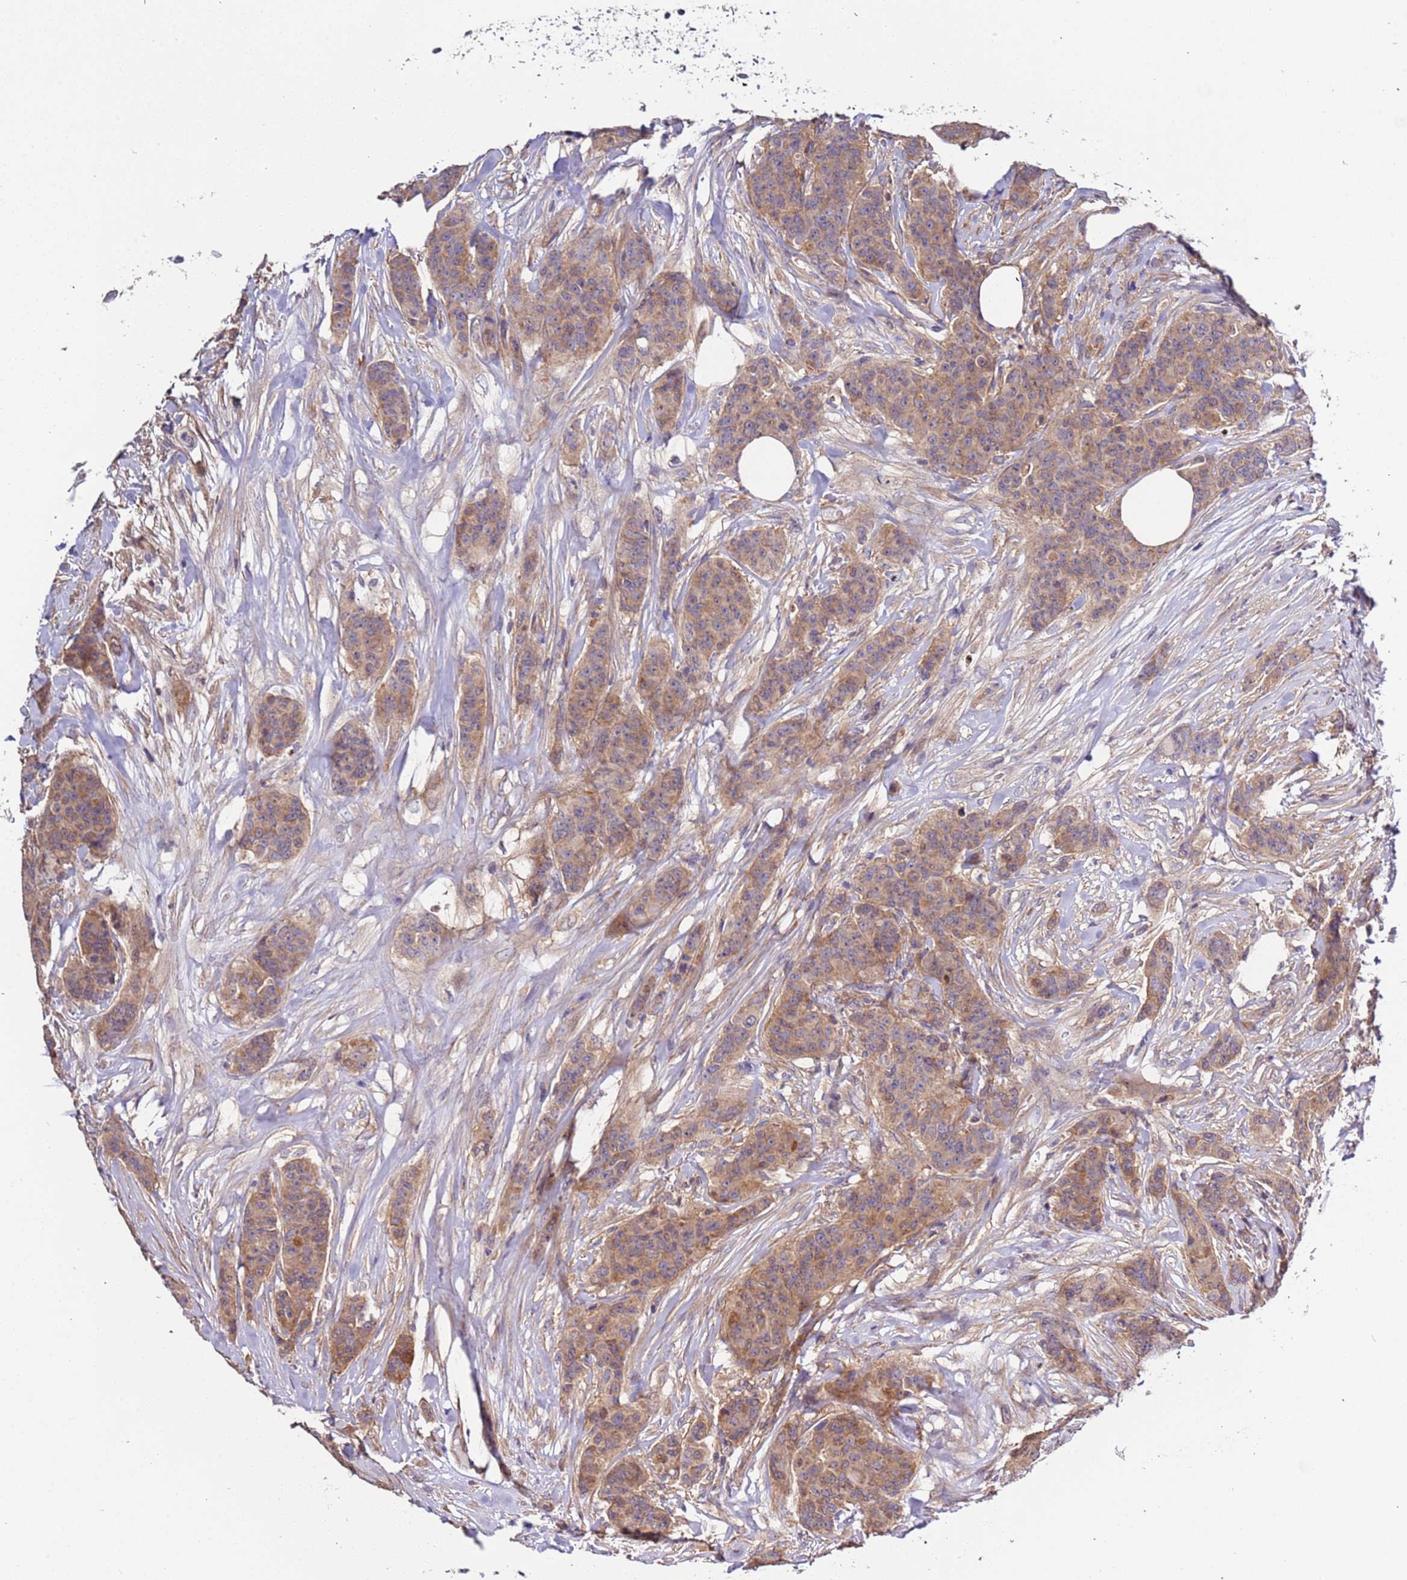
{"staining": {"intensity": "weak", "quantity": ">75%", "location": "cytoplasmic/membranous"}, "tissue": "breast cancer", "cell_type": "Tumor cells", "image_type": "cancer", "snomed": [{"axis": "morphology", "description": "Duct carcinoma"}, {"axis": "topography", "description": "Breast"}], "caption": "Protein expression analysis of human breast infiltrating ductal carcinoma reveals weak cytoplasmic/membranous staining in about >75% of tumor cells.", "gene": "LAMB4", "patient": {"sex": "female", "age": 40}}